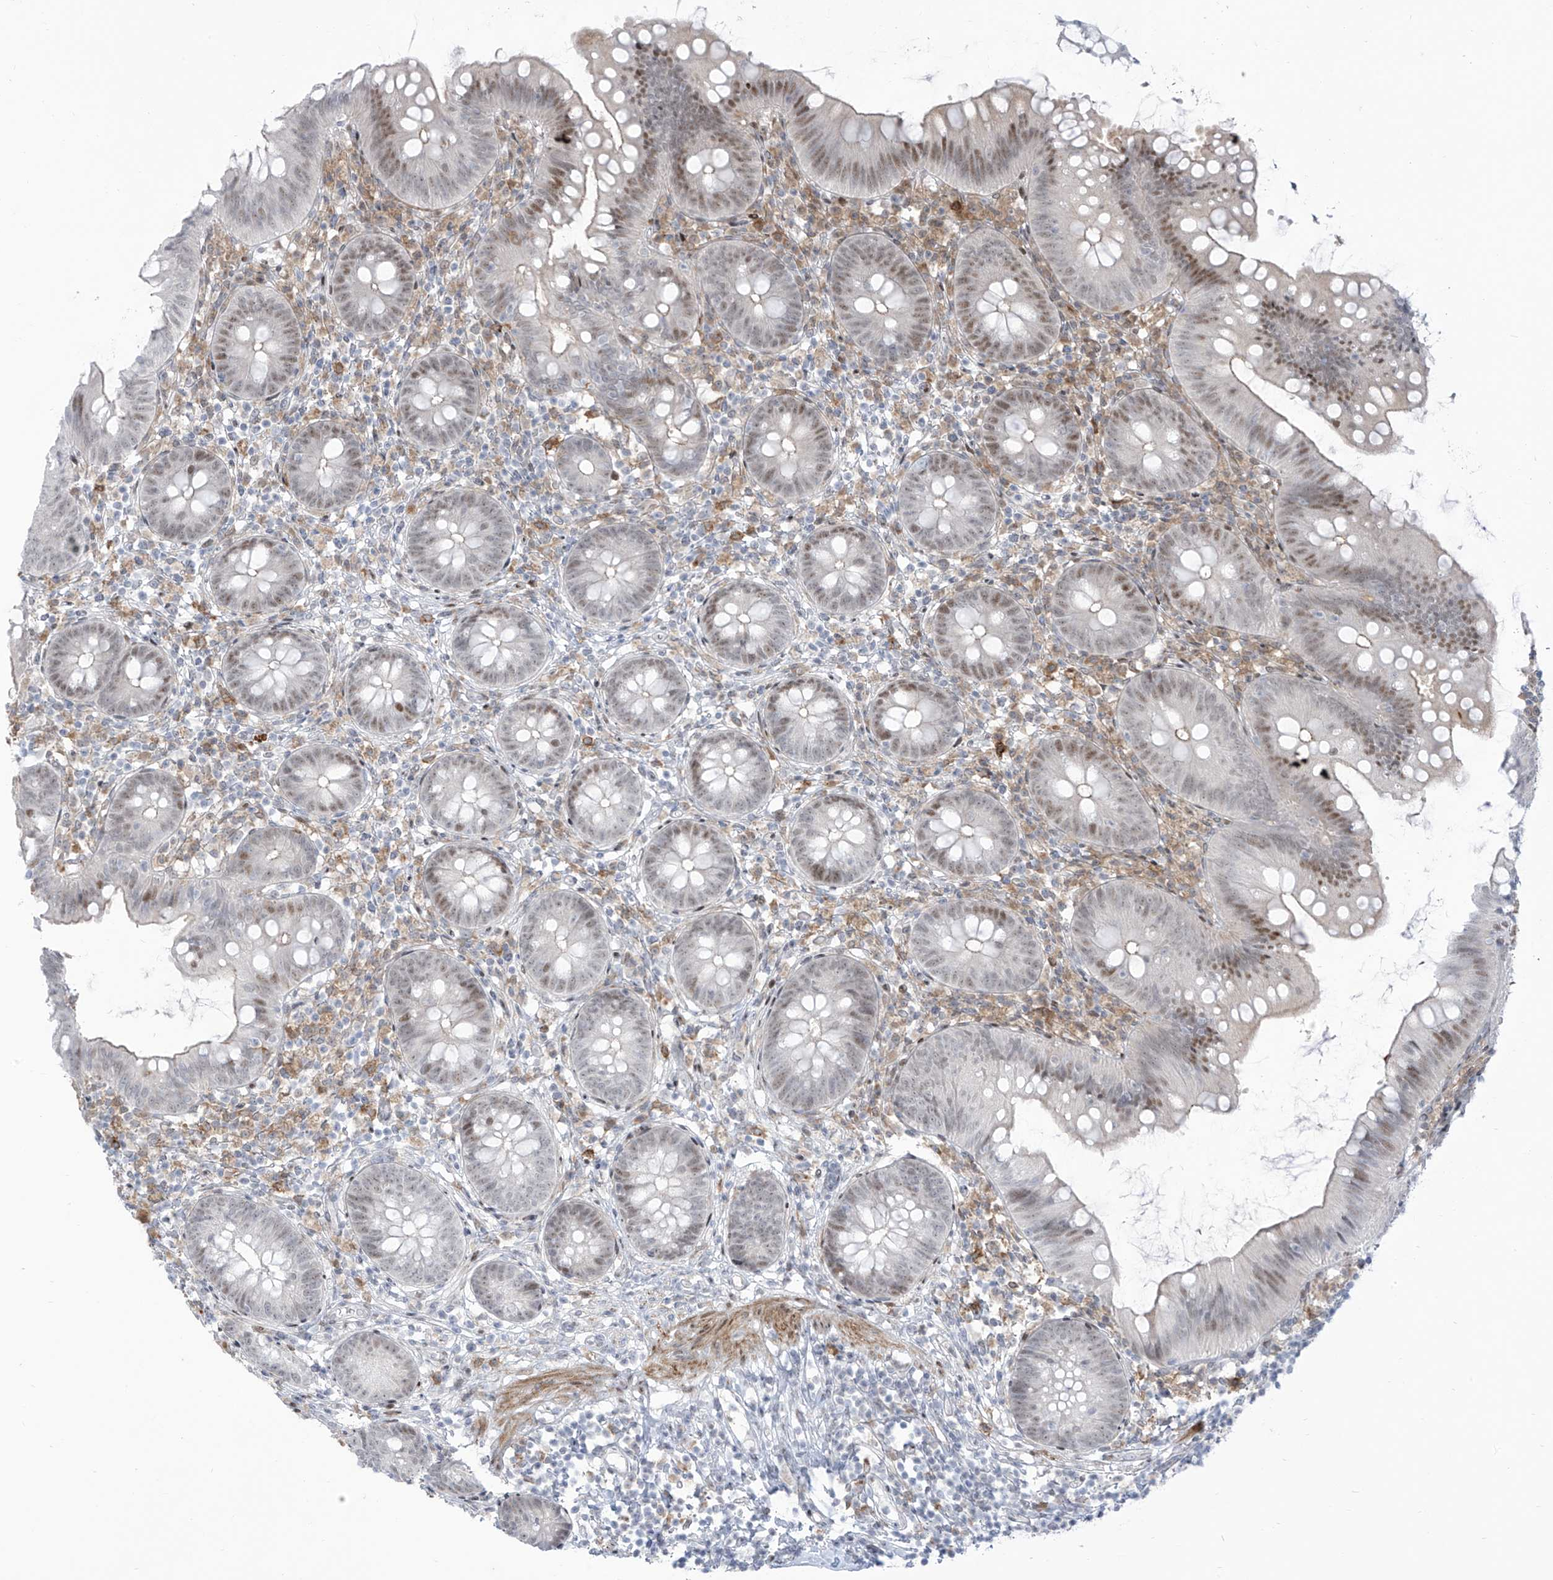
{"staining": {"intensity": "moderate", "quantity": "25%-75%", "location": "nuclear"}, "tissue": "appendix", "cell_type": "Glandular cells", "image_type": "normal", "snomed": [{"axis": "morphology", "description": "Normal tissue, NOS"}, {"axis": "topography", "description": "Appendix"}], "caption": "Immunohistochemistry micrograph of unremarkable appendix: human appendix stained using immunohistochemistry (IHC) shows medium levels of moderate protein expression localized specifically in the nuclear of glandular cells, appearing as a nuclear brown color.", "gene": "LIN9", "patient": {"sex": "female", "age": 62}}